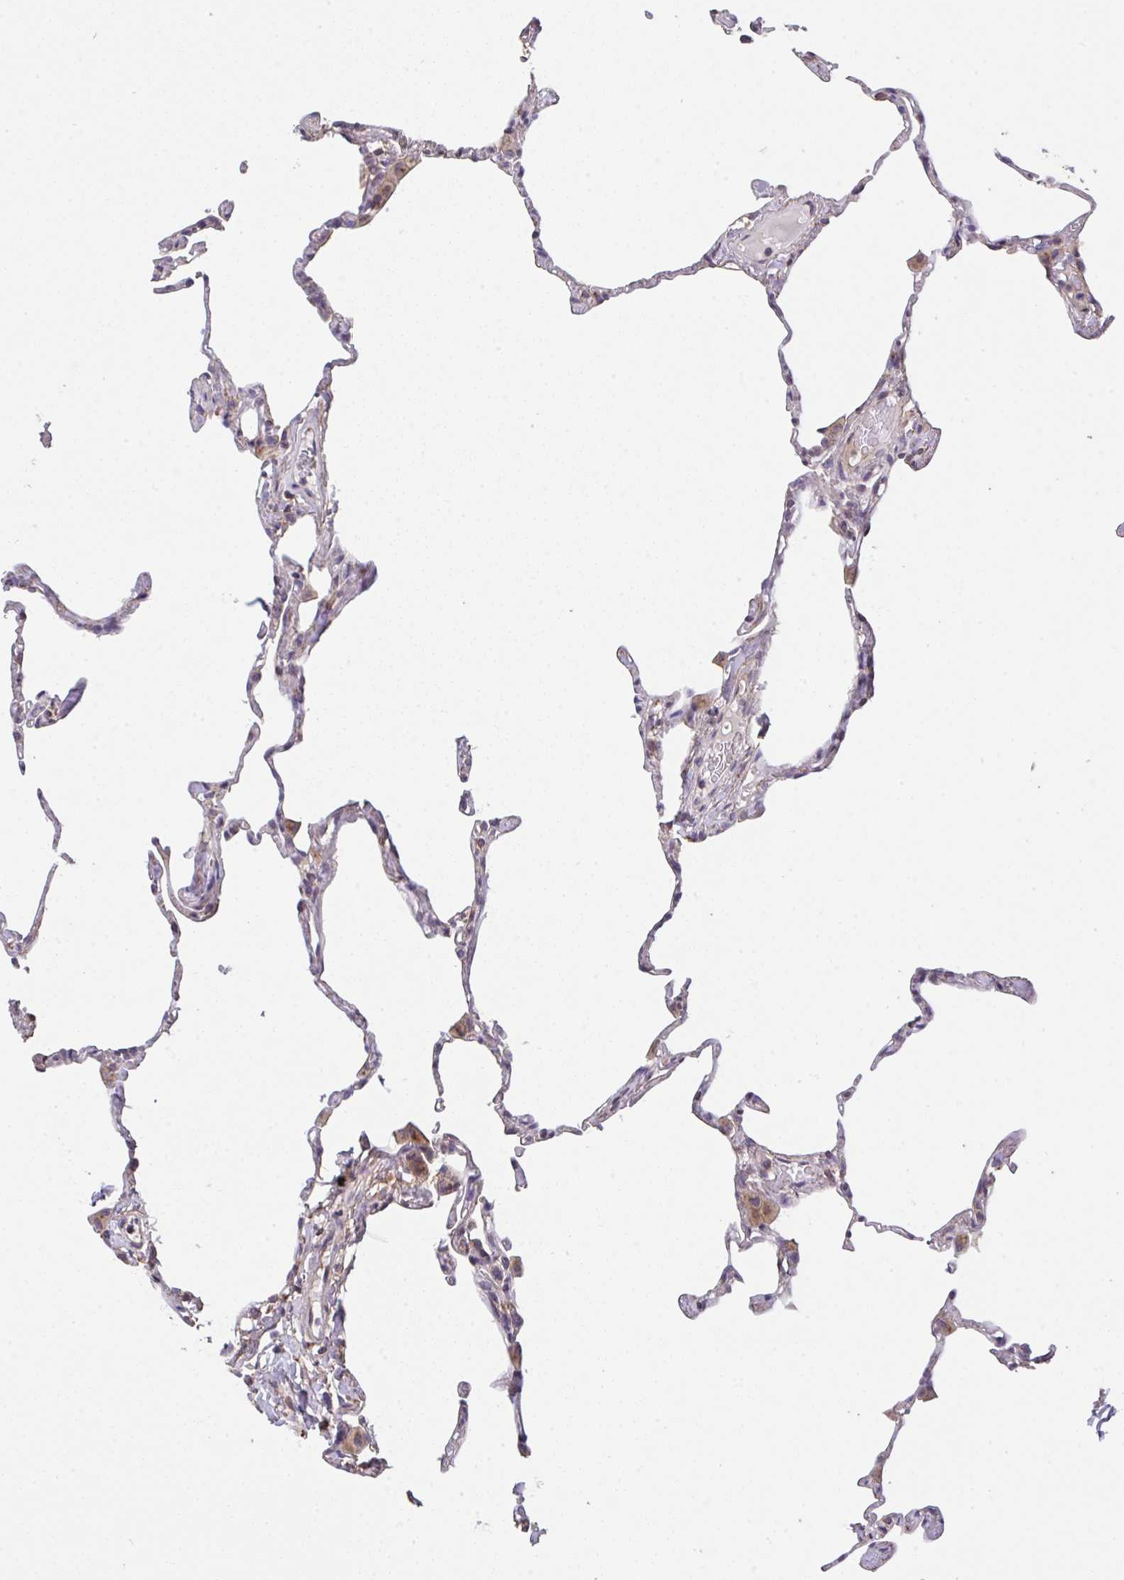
{"staining": {"intensity": "weak", "quantity": "25%-75%", "location": "cytoplasmic/membranous"}, "tissue": "lung", "cell_type": "Alveolar cells", "image_type": "normal", "snomed": [{"axis": "morphology", "description": "Normal tissue, NOS"}, {"axis": "topography", "description": "Lung"}], "caption": "Benign lung demonstrates weak cytoplasmic/membranous staining in about 25%-75% of alveolar cells Using DAB (brown) and hematoxylin (blue) stains, captured at high magnification using brightfield microscopy..", "gene": "RUNDC3B", "patient": {"sex": "male", "age": 65}}